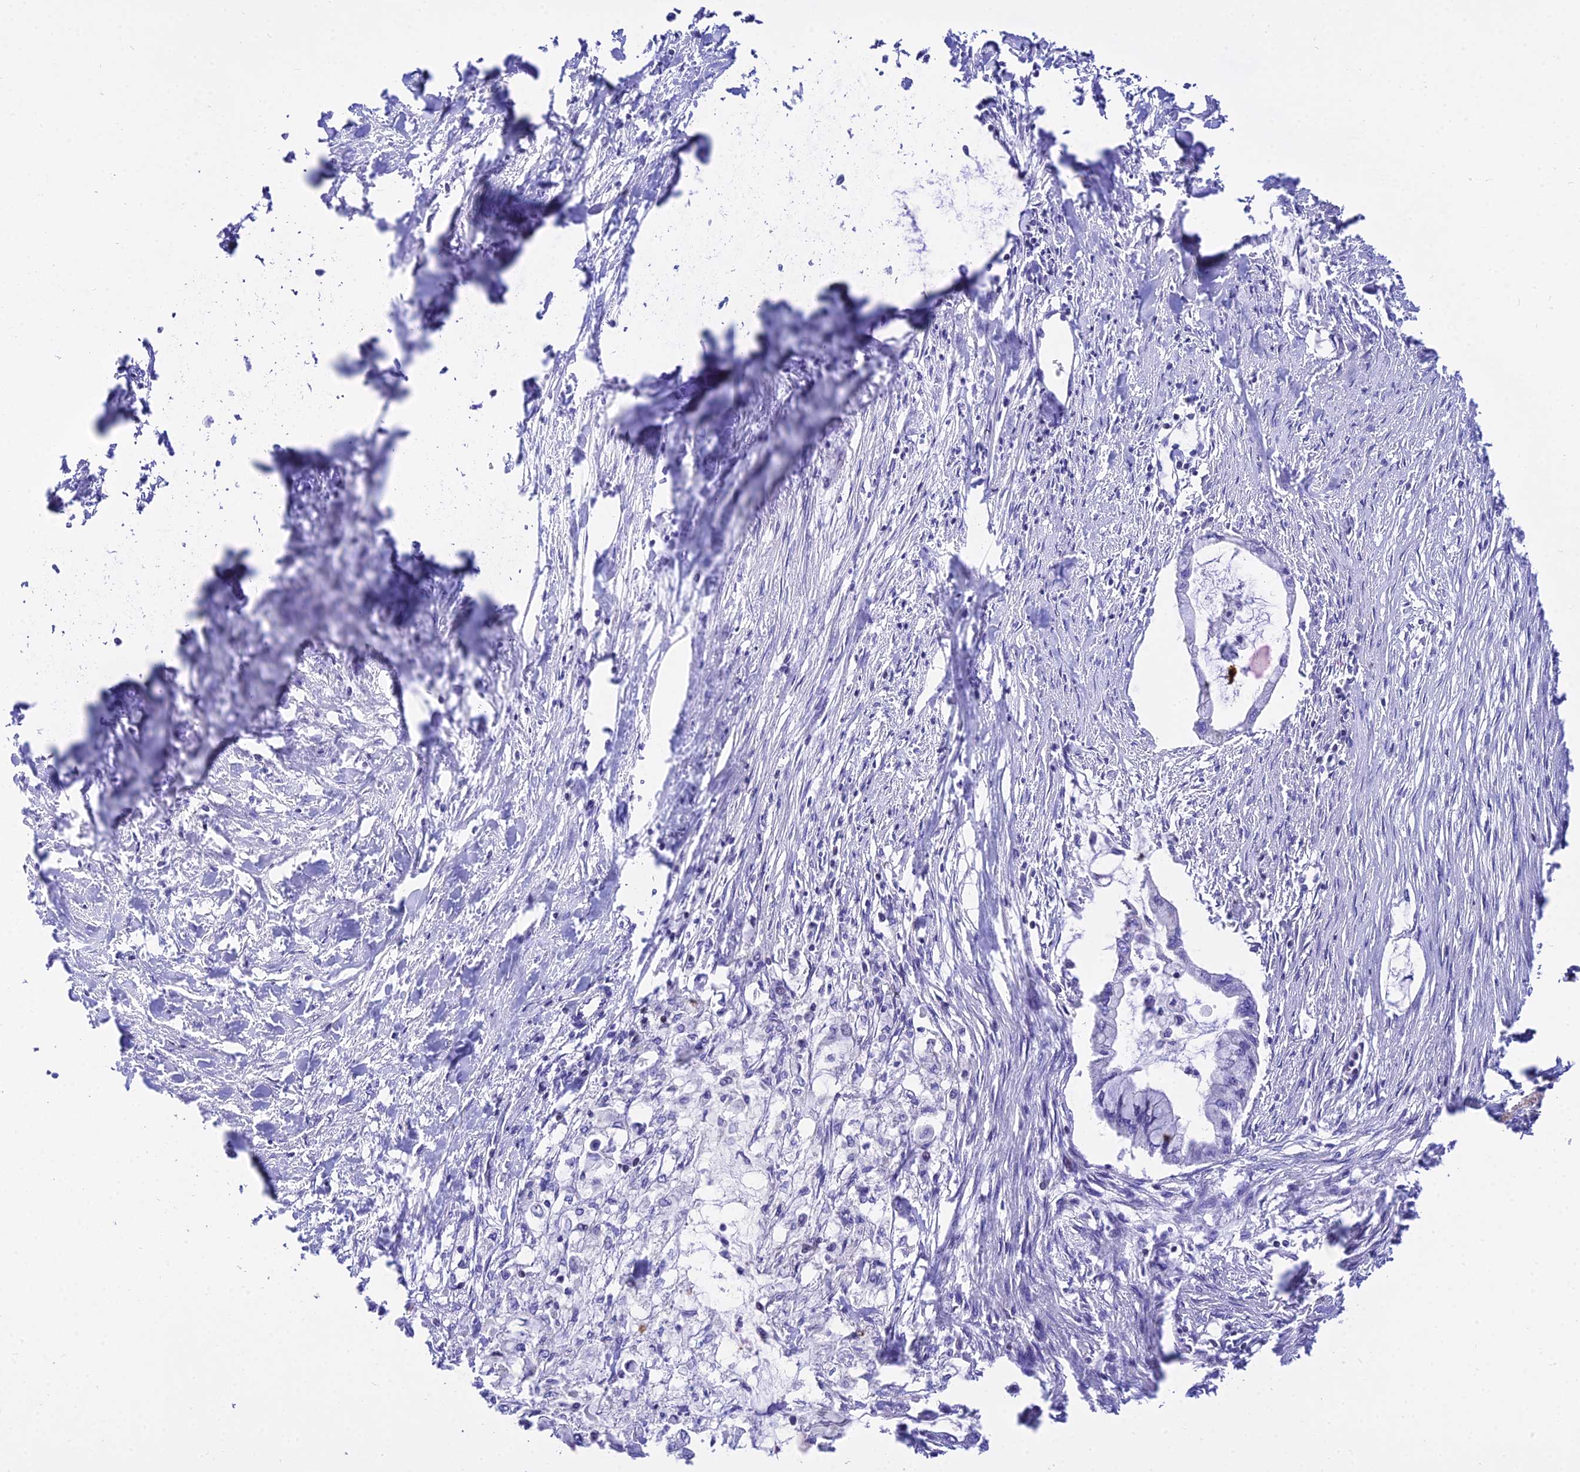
{"staining": {"intensity": "negative", "quantity": "none", "location": "none"}, "tissue": "pancreatic cancer", "cell_type": "Tumor cells", "image_type": "cancer", "snomed": [{"axis": "morphology", "description": "Adenocarcinoma, NOS"}, {"axis": "topography", "description": "Pancreas"}], "caption": "Human adenocarcinoma (pancreatic) stained for a protein using IHC demonstrates no expression in tumor cells.", "gene": "DLX1", "patient": {"sex": "male", "age": 48}}